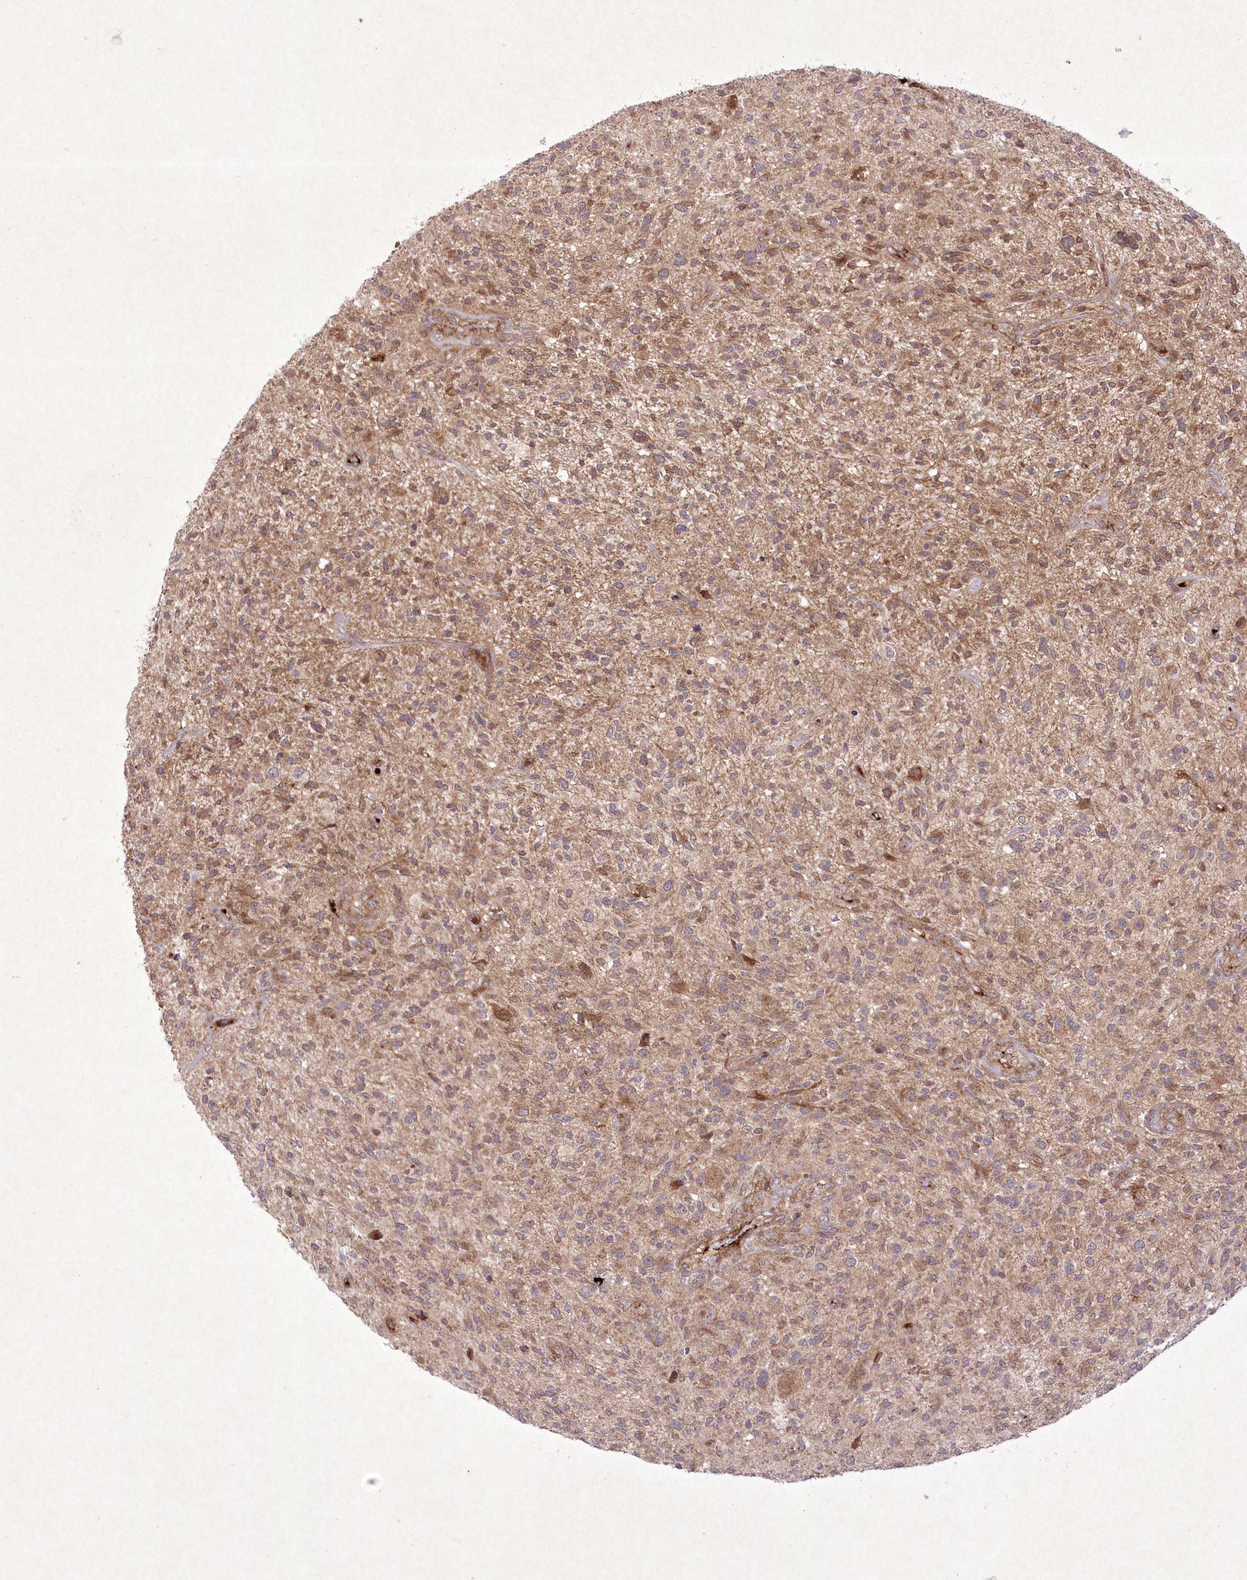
{"staining": {"intensity": "moderate", "quantity": "<25%", "location": "cytoplasmic/membranous"}, "tissue": "glioma", "cell_type": "Tumor cells", "image_type": "cancer", "snomed": [{"axis": "morphology", "description": "Glioma, malignant, High grade"}, {"axis": "topography", "description": "Brain"}], "caption": "An image showing moderate cytoplasmic/membranous staining in approximately <25% of tumor cells in glioma, as visualized by brown immunohistochemical staining.", "gene": "APOM", "patient": {"sex": "male", "age": 47}}